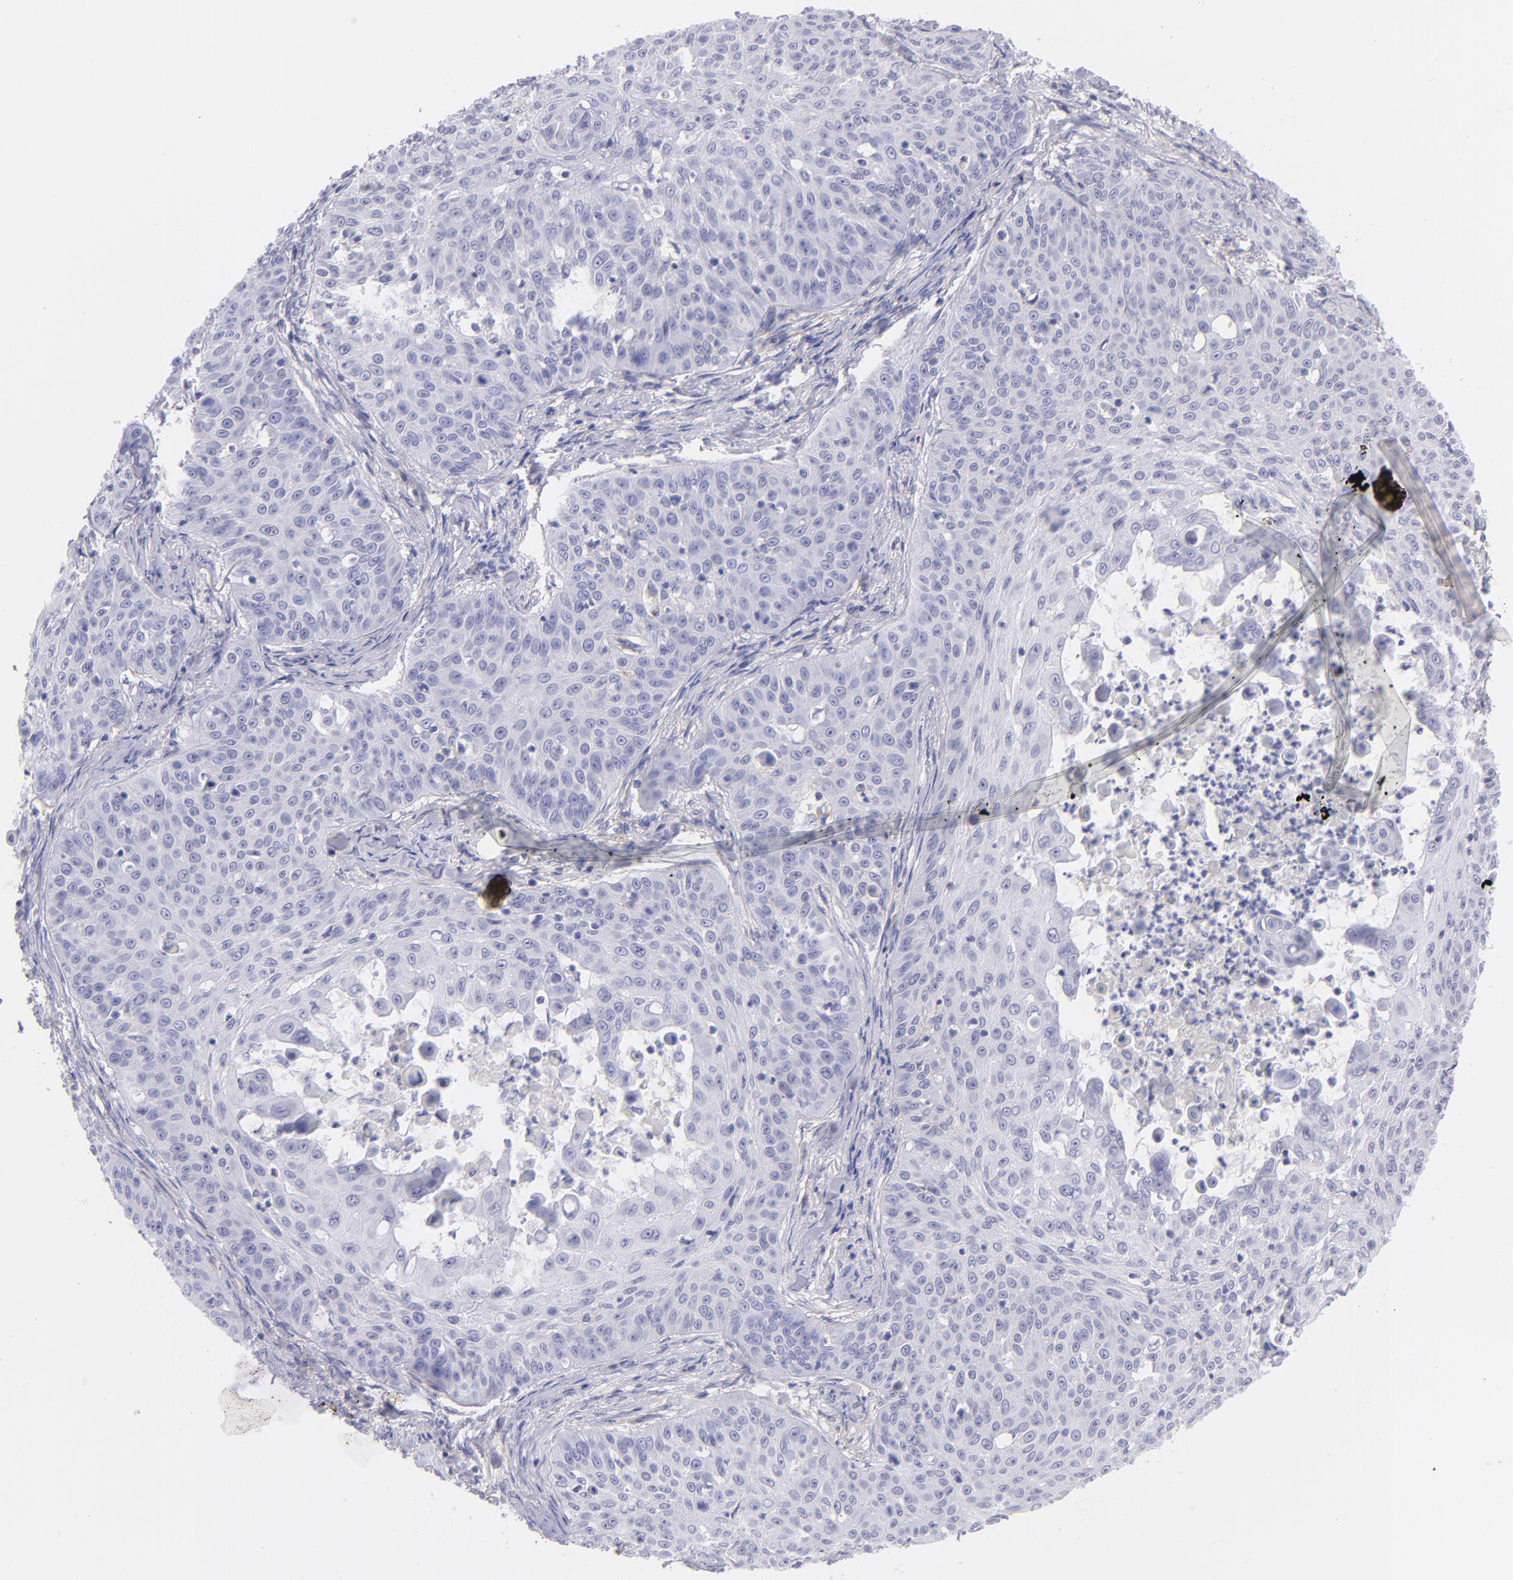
{"staining": {"intensity": "negative", "quantity": "none", "location": "none"}, "tissue": "skin cancer", "cell_type": "Tumor cells", "image_type": "cancer", "snomed": [{"axis": "morphology", "description": "Squamous cell carcinoma, NOS"}, {"axis": "topography", "description": "Skin"}], "caption": "Immunohistochemistry histopathology image of neoplastic tissue: human squamous cell carcinoma (skin) stained with DAB reveals no significant protein staining in tumor cells.", "gene": "CD81", "patient": {"sex": "male", "age": 82}}